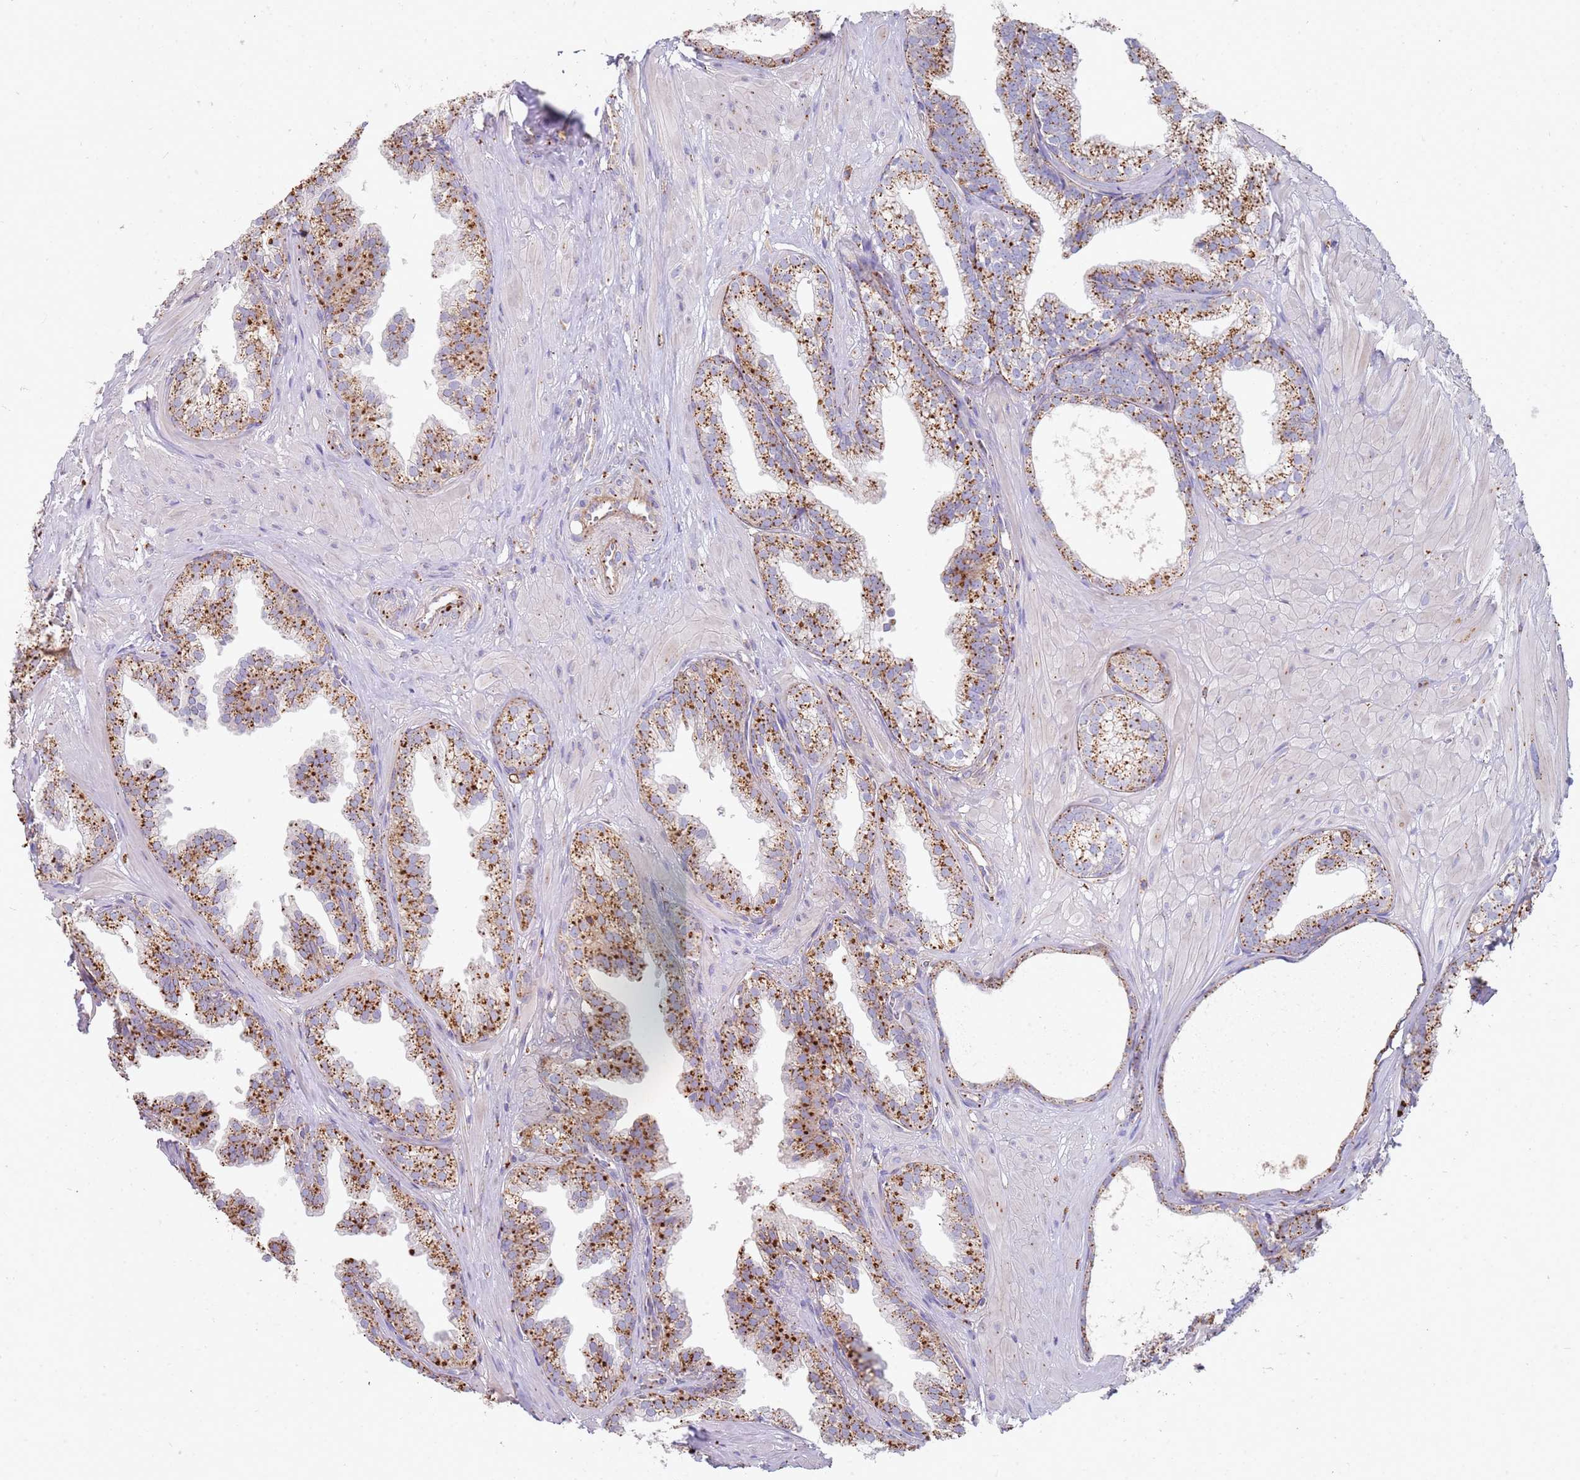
{"staining": {"intensity": "strong", "quantity": ">75%", "location": "cytoplasmic/membranous"}, "tissue": "prostate", "cell_type": "Glandular cells", "image_type": "normal", "snomed": [{"axis": "morphology", "description": "Normal tissue, NOS"}, {"axis": "topography", "description": "Prostate"}, {"axis": "topography", "description": "Peripheral nerve tissue"}], "caption": "Normal prostate reveals strong cytoplasmic/membranous expression in about >75% of glandular cells.", "gene": "TMEM229B", "patient": {"sex": "male", "age": 55}}